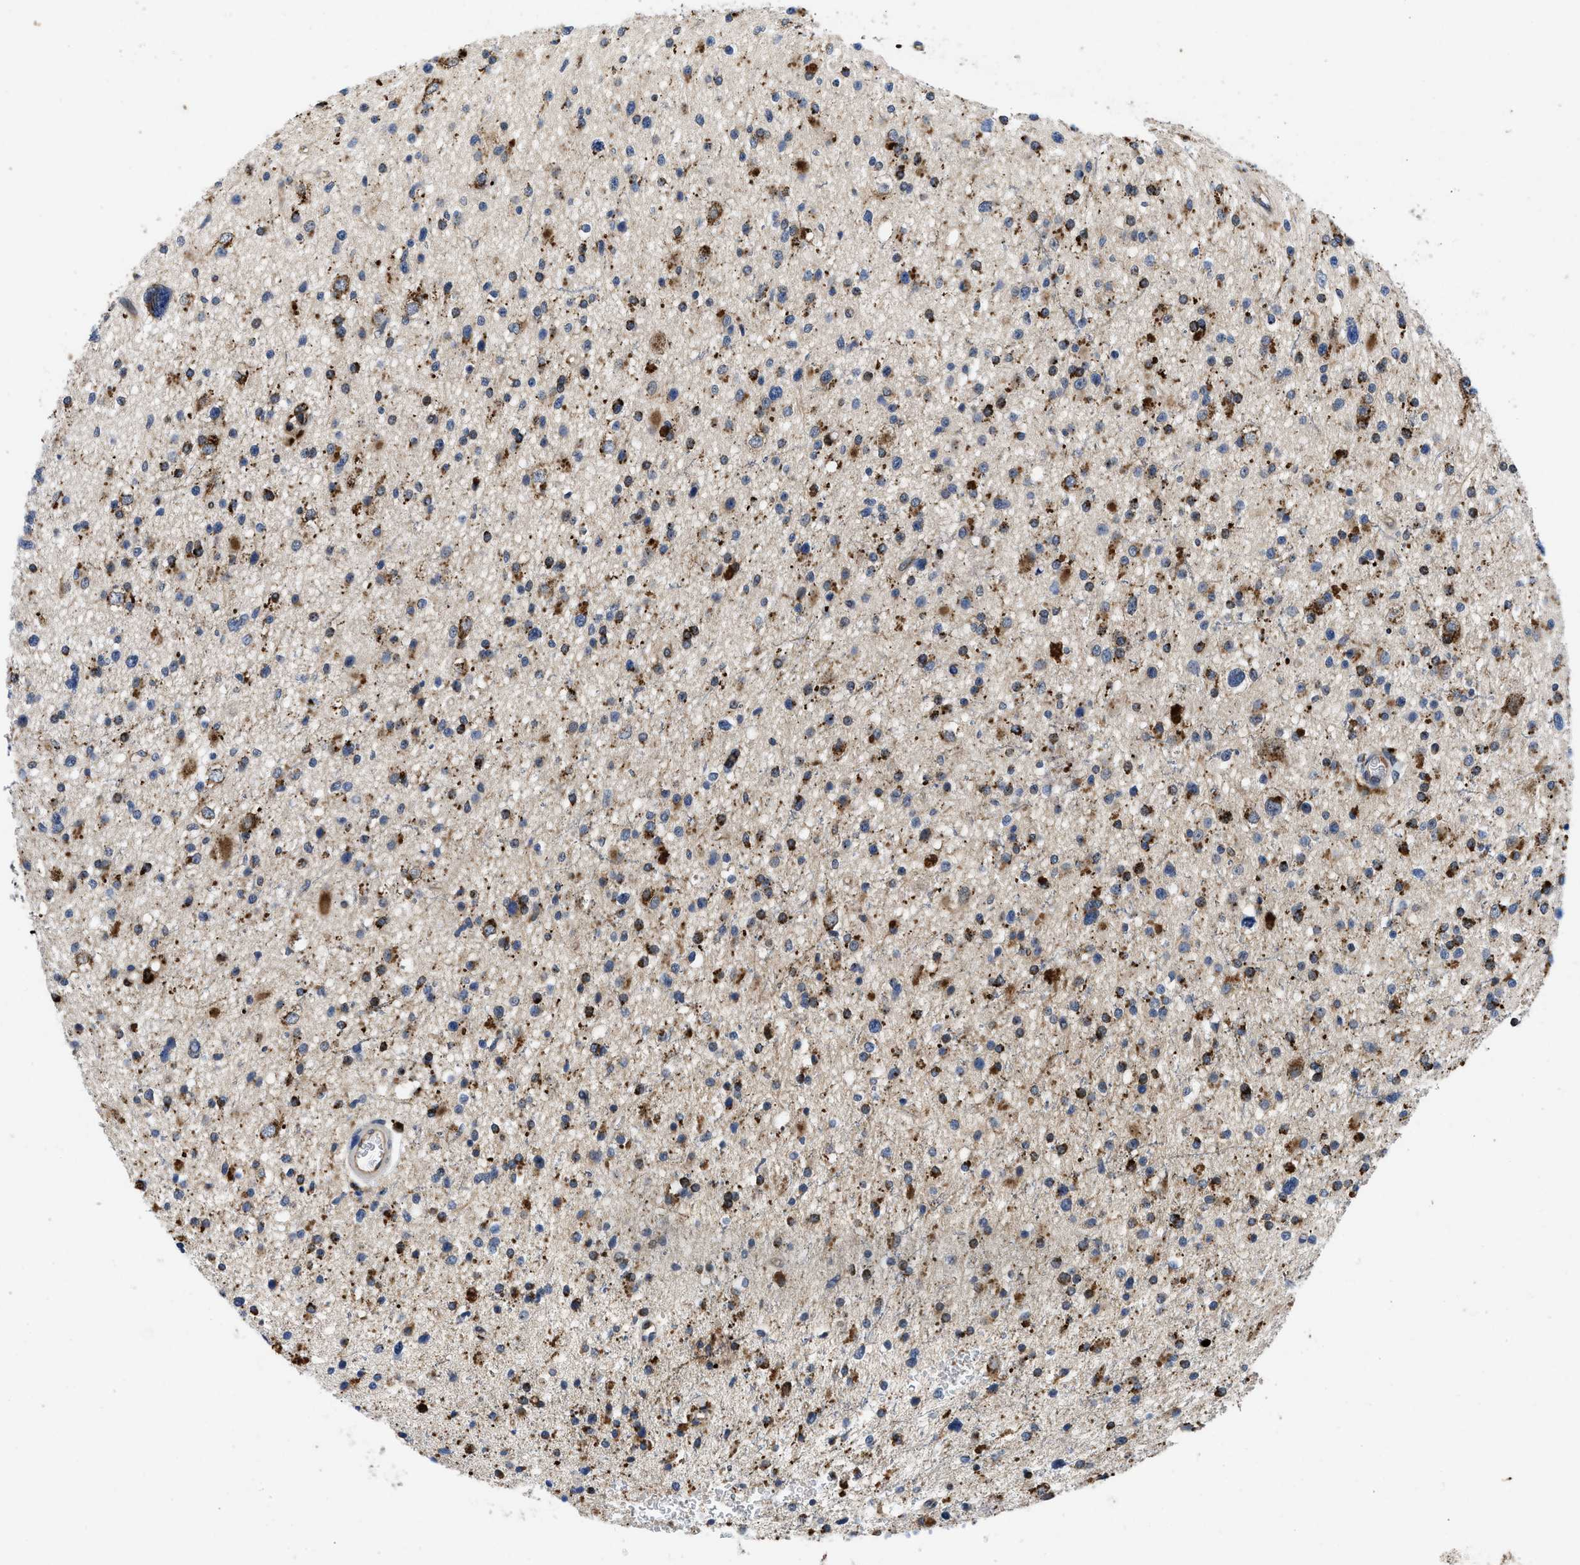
{"staining": {"intensity": "strong", "quantity": "25%-75%", "location": "cytoplasmic/membranous"}, "tissue": "glioma", "cell_type": "Tumor cells", "image_type": "cancer", "snomed": [{"axis": "morphology", "description": "Glioma, malignant, High grade"}, {"axis": "topography", "description": "Brain"}], "caption": "Brown immunohistochemical staining in human glioma shows strong cytoplasmic/membranous expression in approximately 25%-75% of tumor cells. (brown staining indicates protein expression, while blue staining denotes nuclei).", "gene": "ENPP4", "patient": {"sex": "male", "age": 33}}